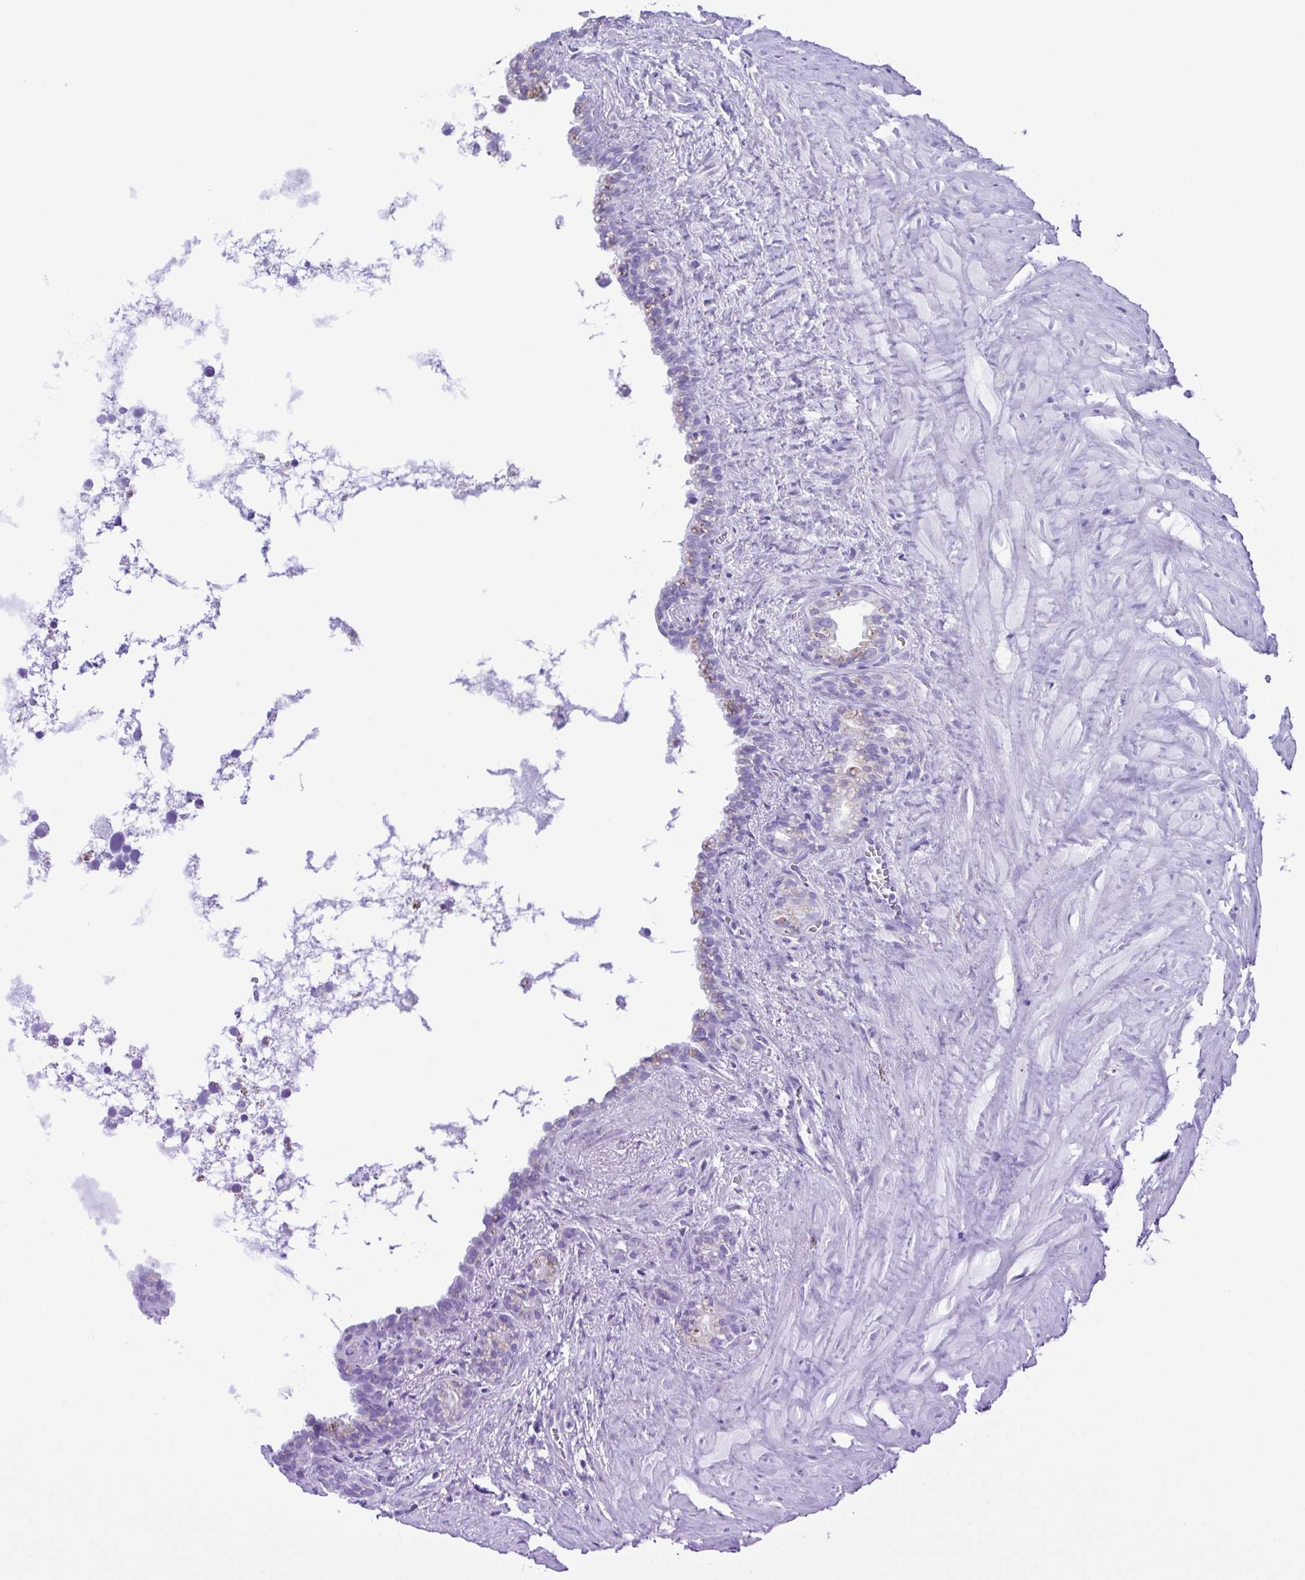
{"staining": {"intensity": "negative", "quantity": "none", "location": "none"}, "tissue": "seminal vesicle", "cell_type": "Glandular cells", "image_type": "normal", "snomed": [{"axis": "morphology", "description": "Normal tissue, NOS"}, {"axis": "topography", "description": "Seminal veicle"}], "caption": "Micrograph shows no protein expression in glandular cells of unremarkable seminal vesicle. The staining is performed using DAB brown chromogen with nuclei counter-stained in using hematoxylin.", "gene": "PAK3", "patient": {"sex": "male", "age": 76}}